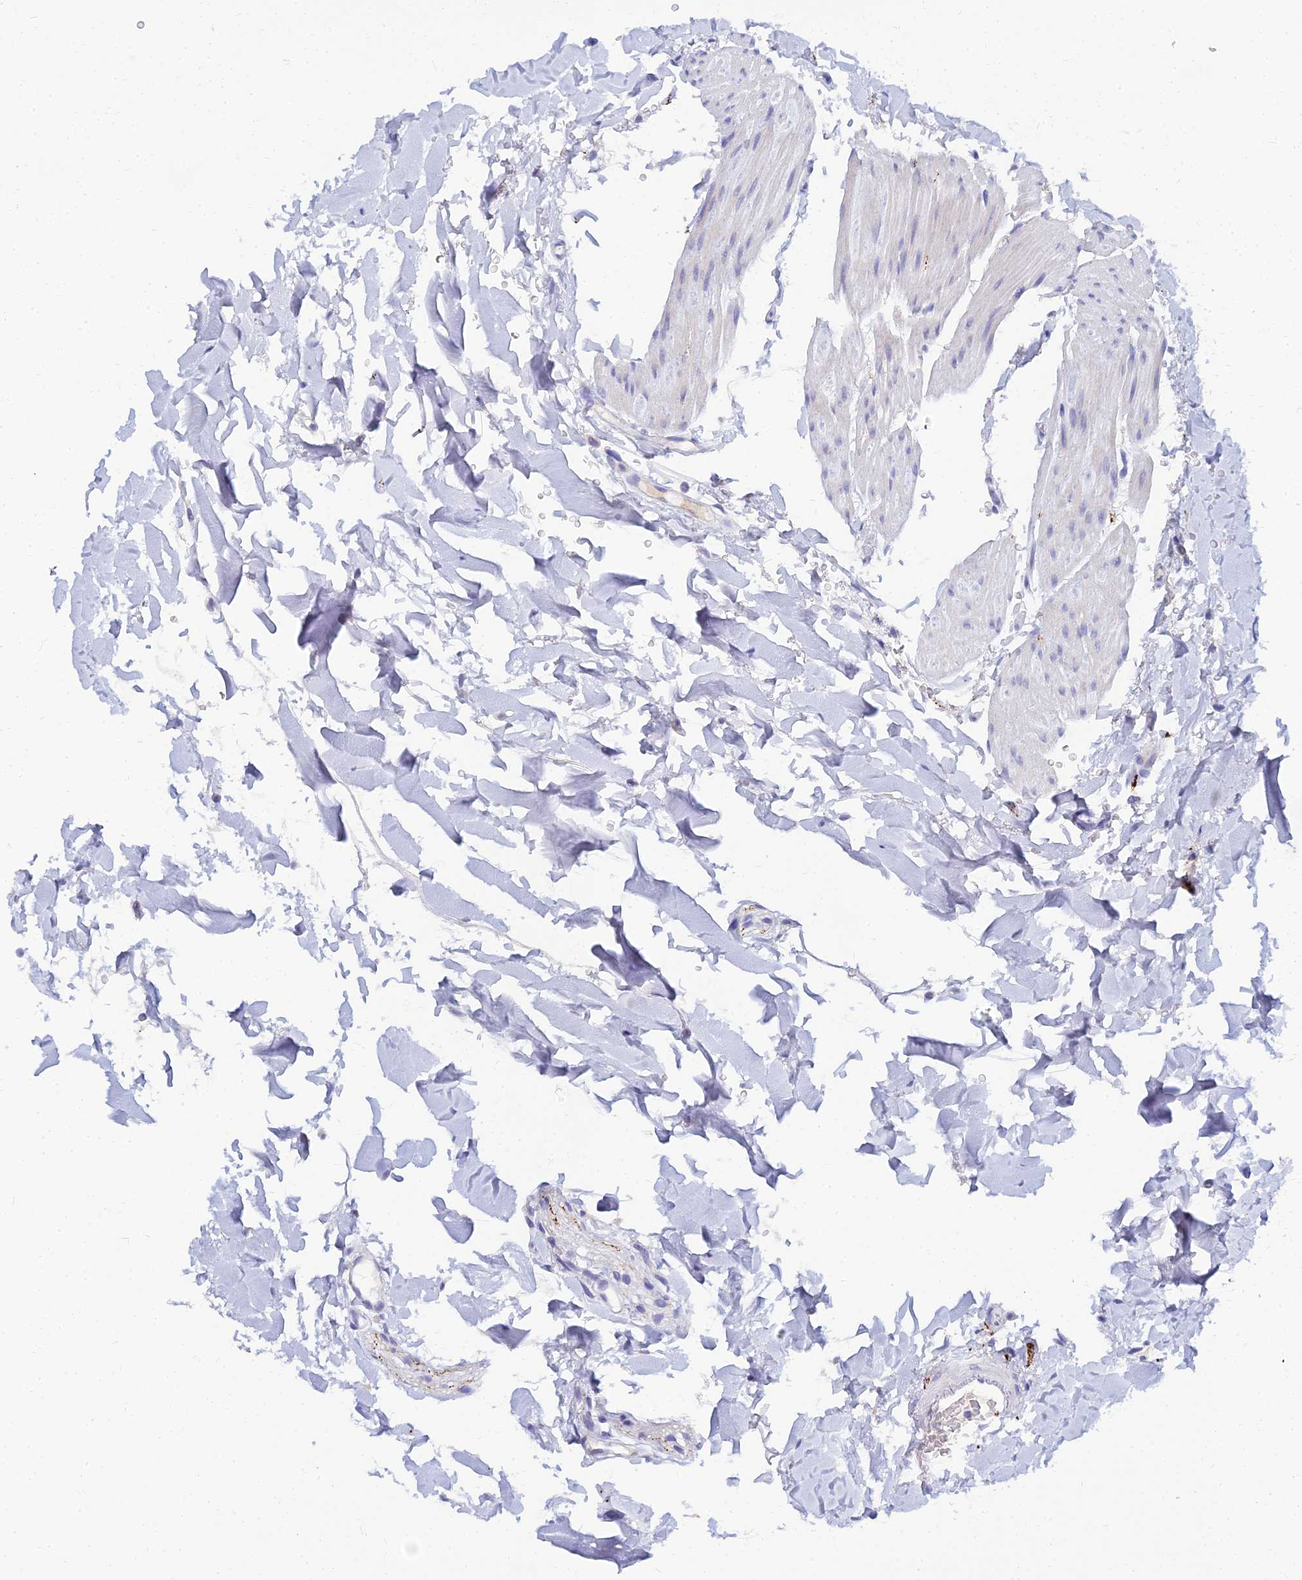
{"staining": {"intensity": "negative", "quantity": "none", "location": "none"}, "tissue": "colon", "cell_type": "Endothelial cells", "image_type": "normal", "snomed": [{"axis": "morphology", "description": "Normal tissue, NOS"}, {"axis": "topography", "description": "Colon"}], "caption": "Endothelial cells show no significant positivity in normal colon.", "gene": "NPY", "patient": {"sex": "male", "age": 75}}